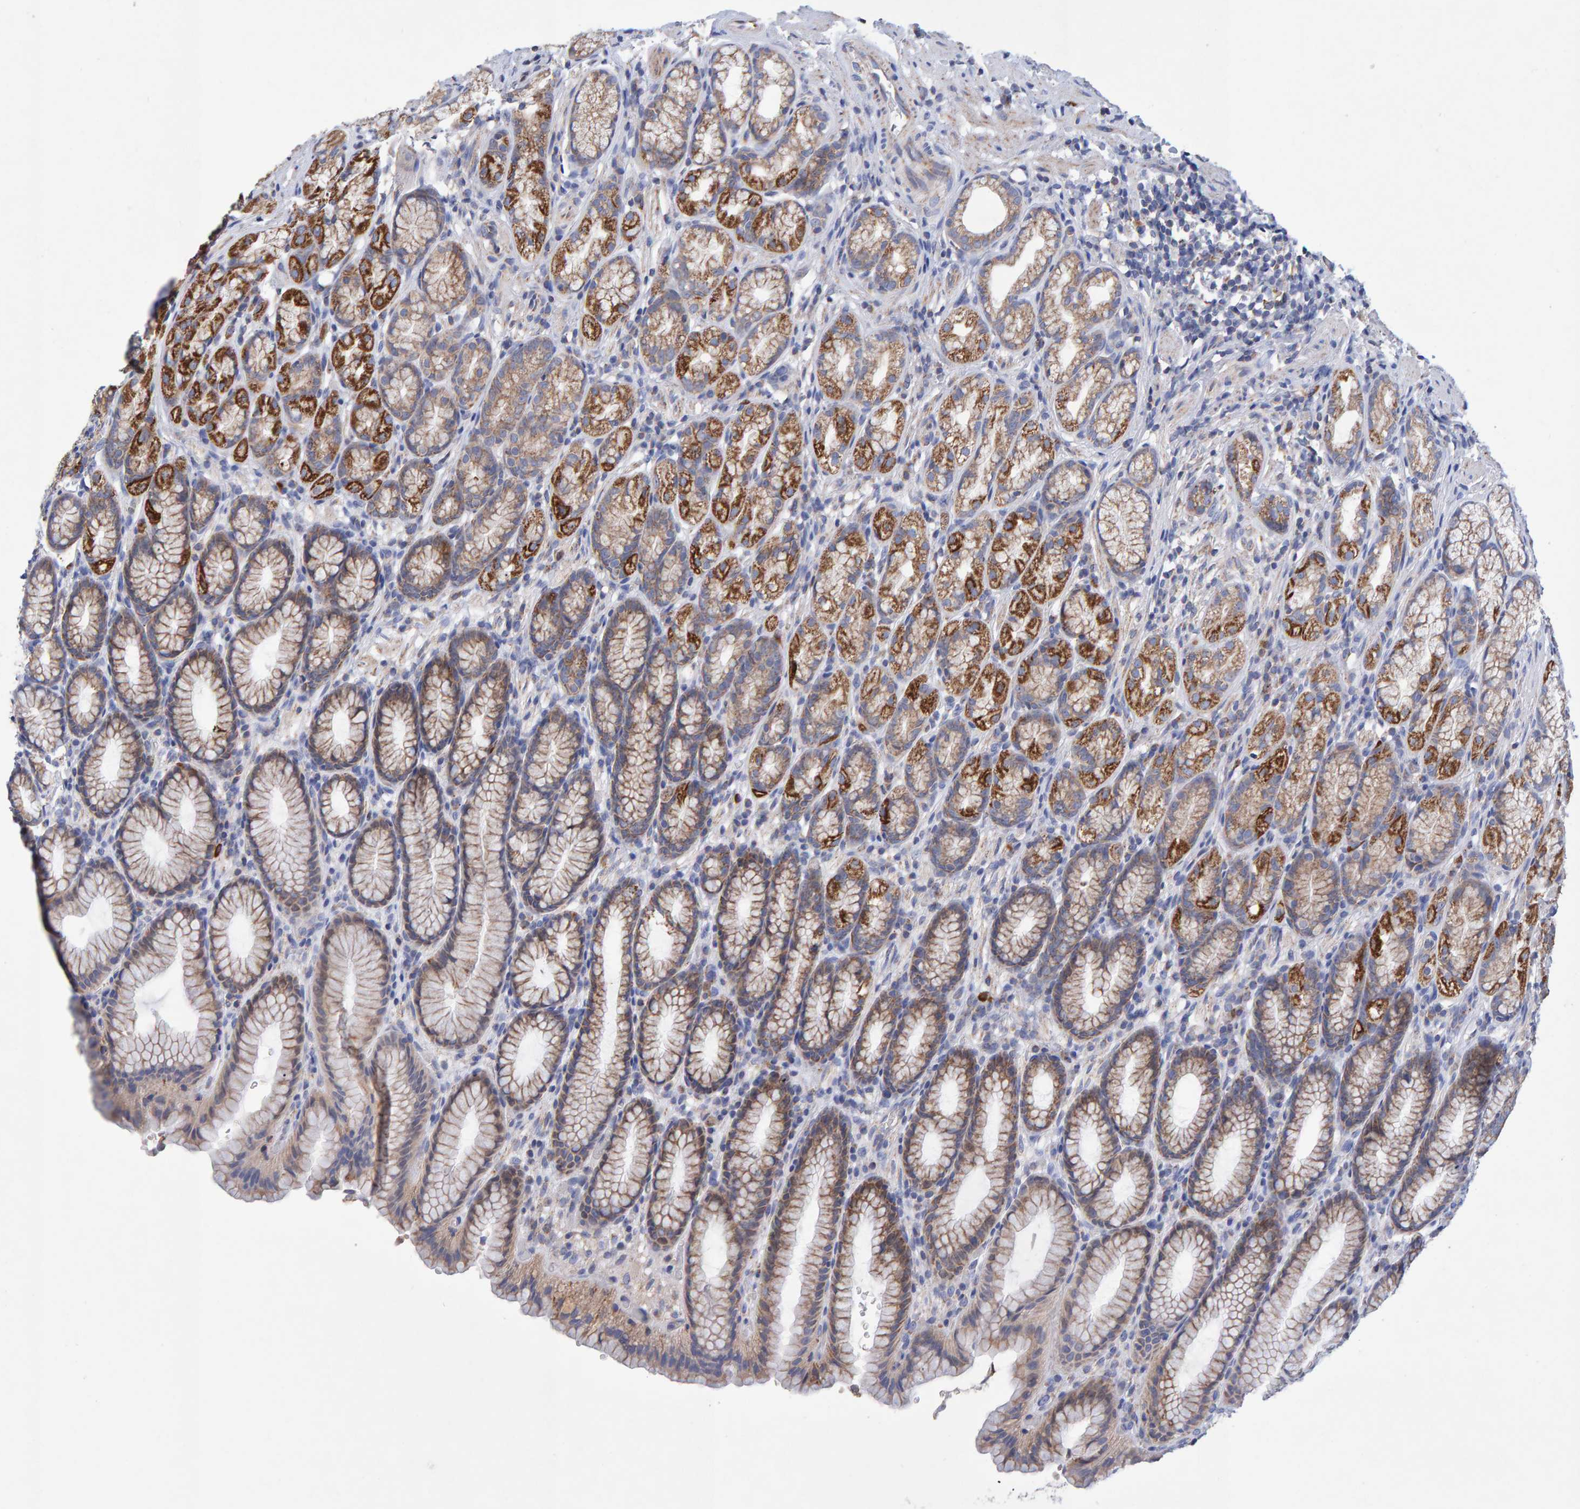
{"staining": {"intensity": "strong", "quantity": "25%-75%", "location": "cytoplasmic/membranous"}, "tissue": "stomach", "cell_type": "Glandular cells", "image_type": "normal", "snomed": [{"axis": "morphology", "description": "Normal tissue, NOS"}, {"axis": "topography", "description": "Stomach"}], "caption": "Immunohistochemistry (DAB (3,3'-diaminobenzidine)) staining of normal human stomach exhibits strong cytoplasmic/membranous protein staining in about 25%-75% of glandular cells. The staining is performed using DAB (3,3'-diaminobenzidine) brown chromogen to label protein expression. The nuclei are counter-stained blue using hematoxylin.", "gene": "EFR3A", "patient": {"sex": "male", "age": 42}}